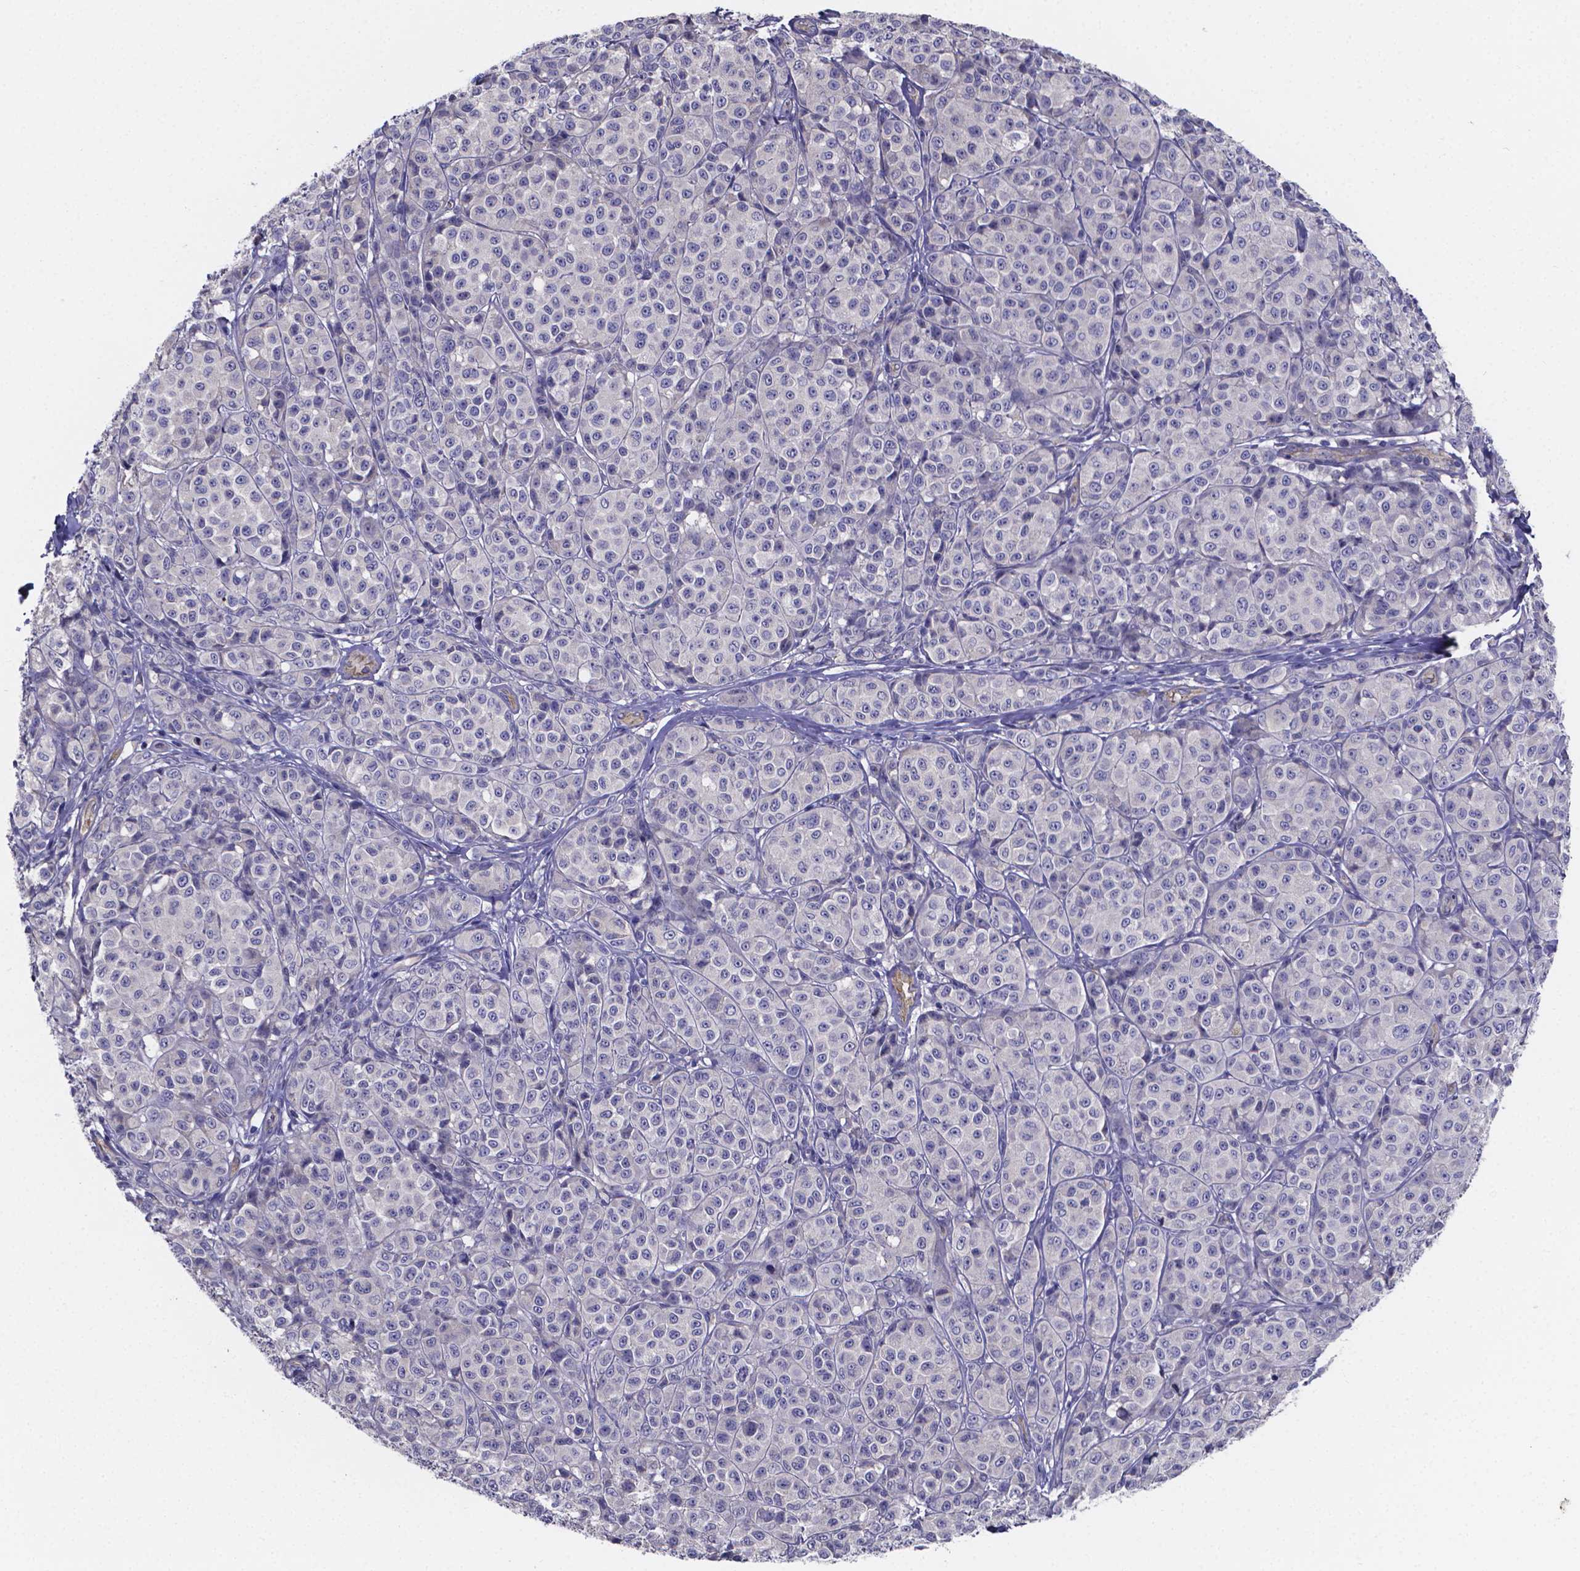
{"staining": {"intensity": "negative", "quantity": "none", "location": "none"}, "tissue": "melanoma", "cell_type": "Tumor cells", "image_type": "cancer", "snomed": [{"axis": "morphology", "description": "Malignant melanoma, NOS"}, {"axis": "topography", "description": "Skin"}], "caption": "An immunohistochemistry photomicrograph of malignant melanoma is shown. There is no staining in tumor cells of malignant melanoma.", "gene": "SFRP4", "patient": {"sex": "male", "age": 89}}